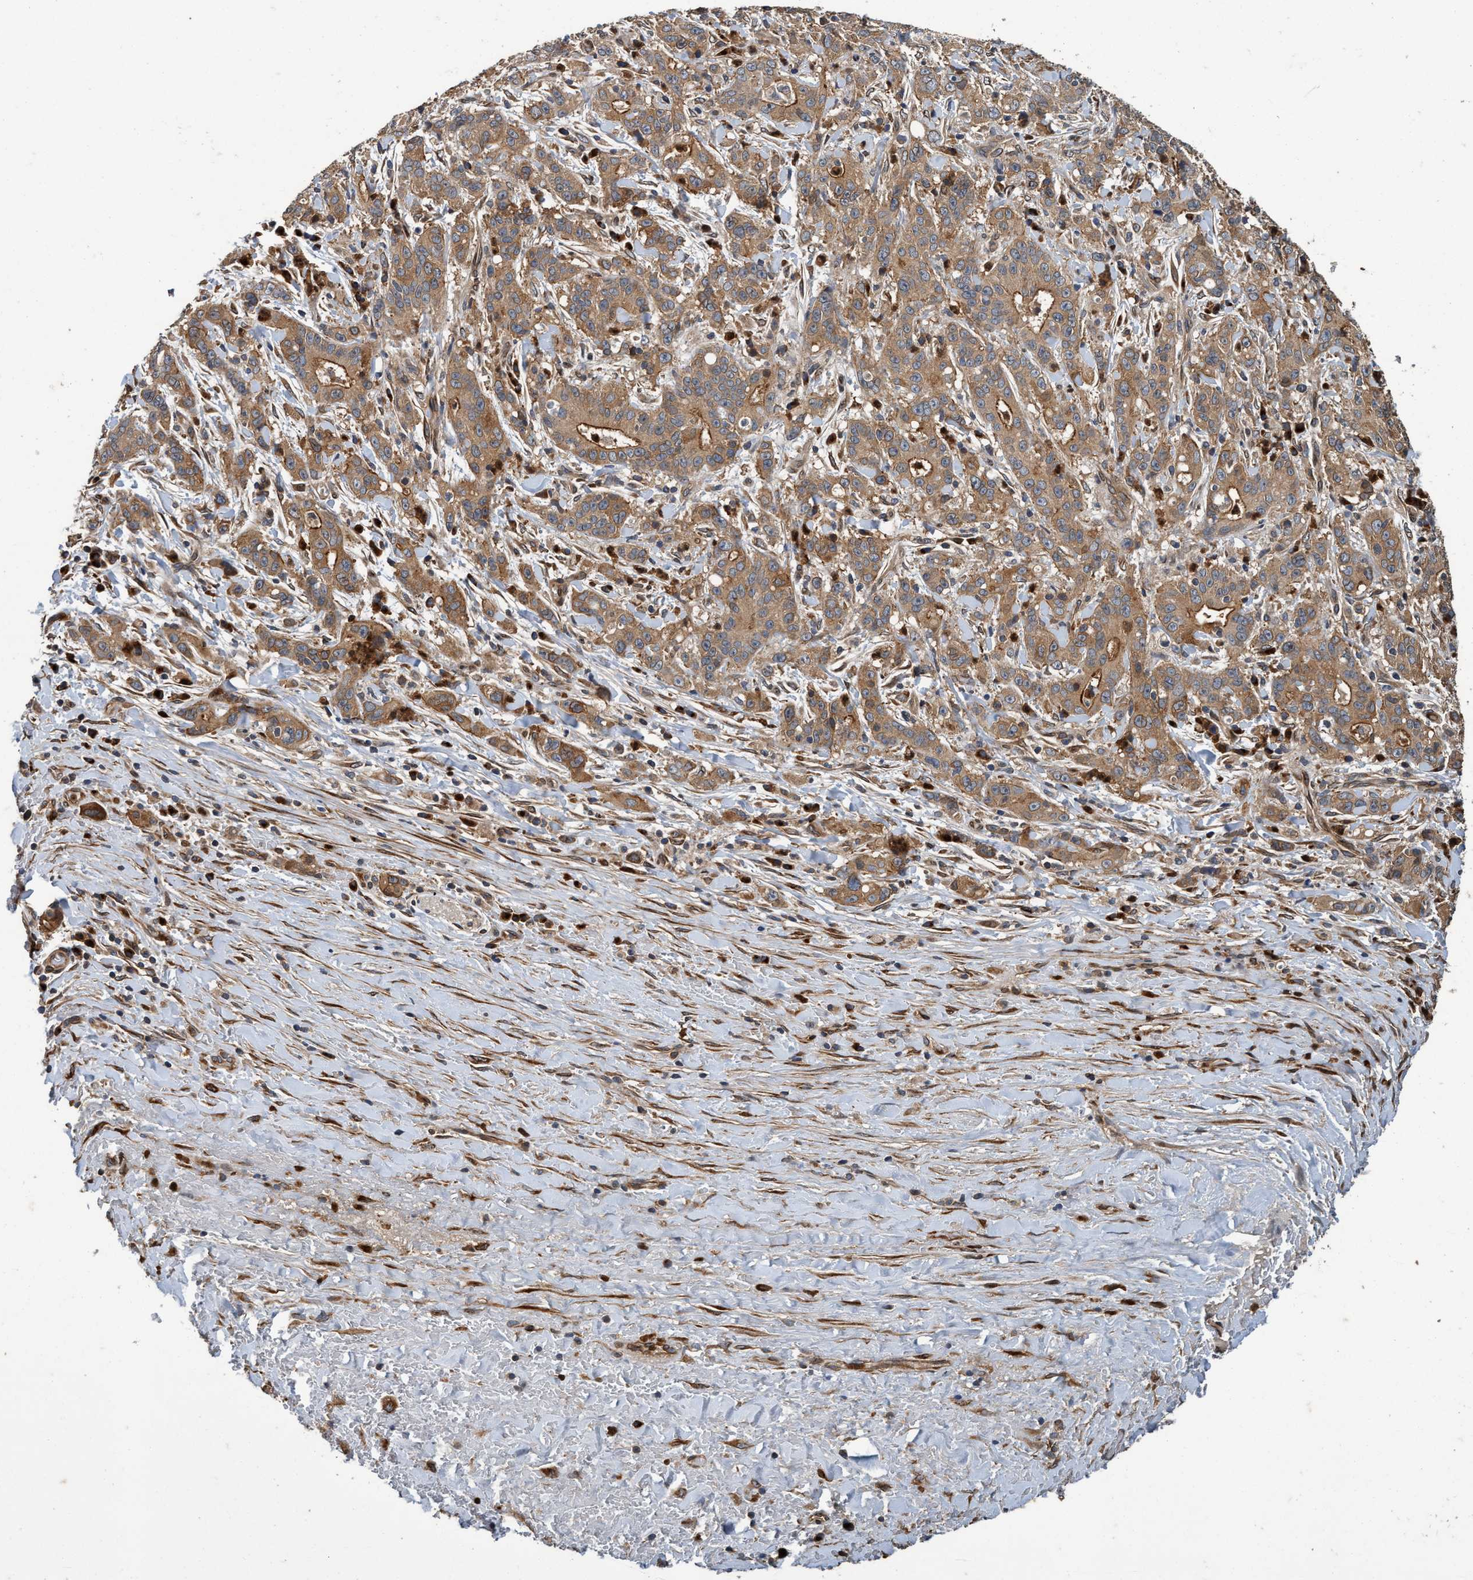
{"staining": {"intensity": "moderate", "quantity": ">75%", "location": "cytoplasmic/membranous"}, "tissue": "liver cancer", "cell_type": "Tumor cells", "image_type": "cancer", "snomed": [{"axis": "morphology", "description": "Cholangiocarcinoma"}, {"axis": "topography", "description": "Liver"}], "caption": "Protein expression analysis of liver cancer (cholangiocarcinoma) shows moderate cytoplasmic/membranous positivity in about >75% of tumor cells. (DAB (3,3'-diaminobenzidine) = brown stain, brightfield microscopy at high magnification).", "gene": "MACC1", "patient": {"sex": "female", "age": 38}}